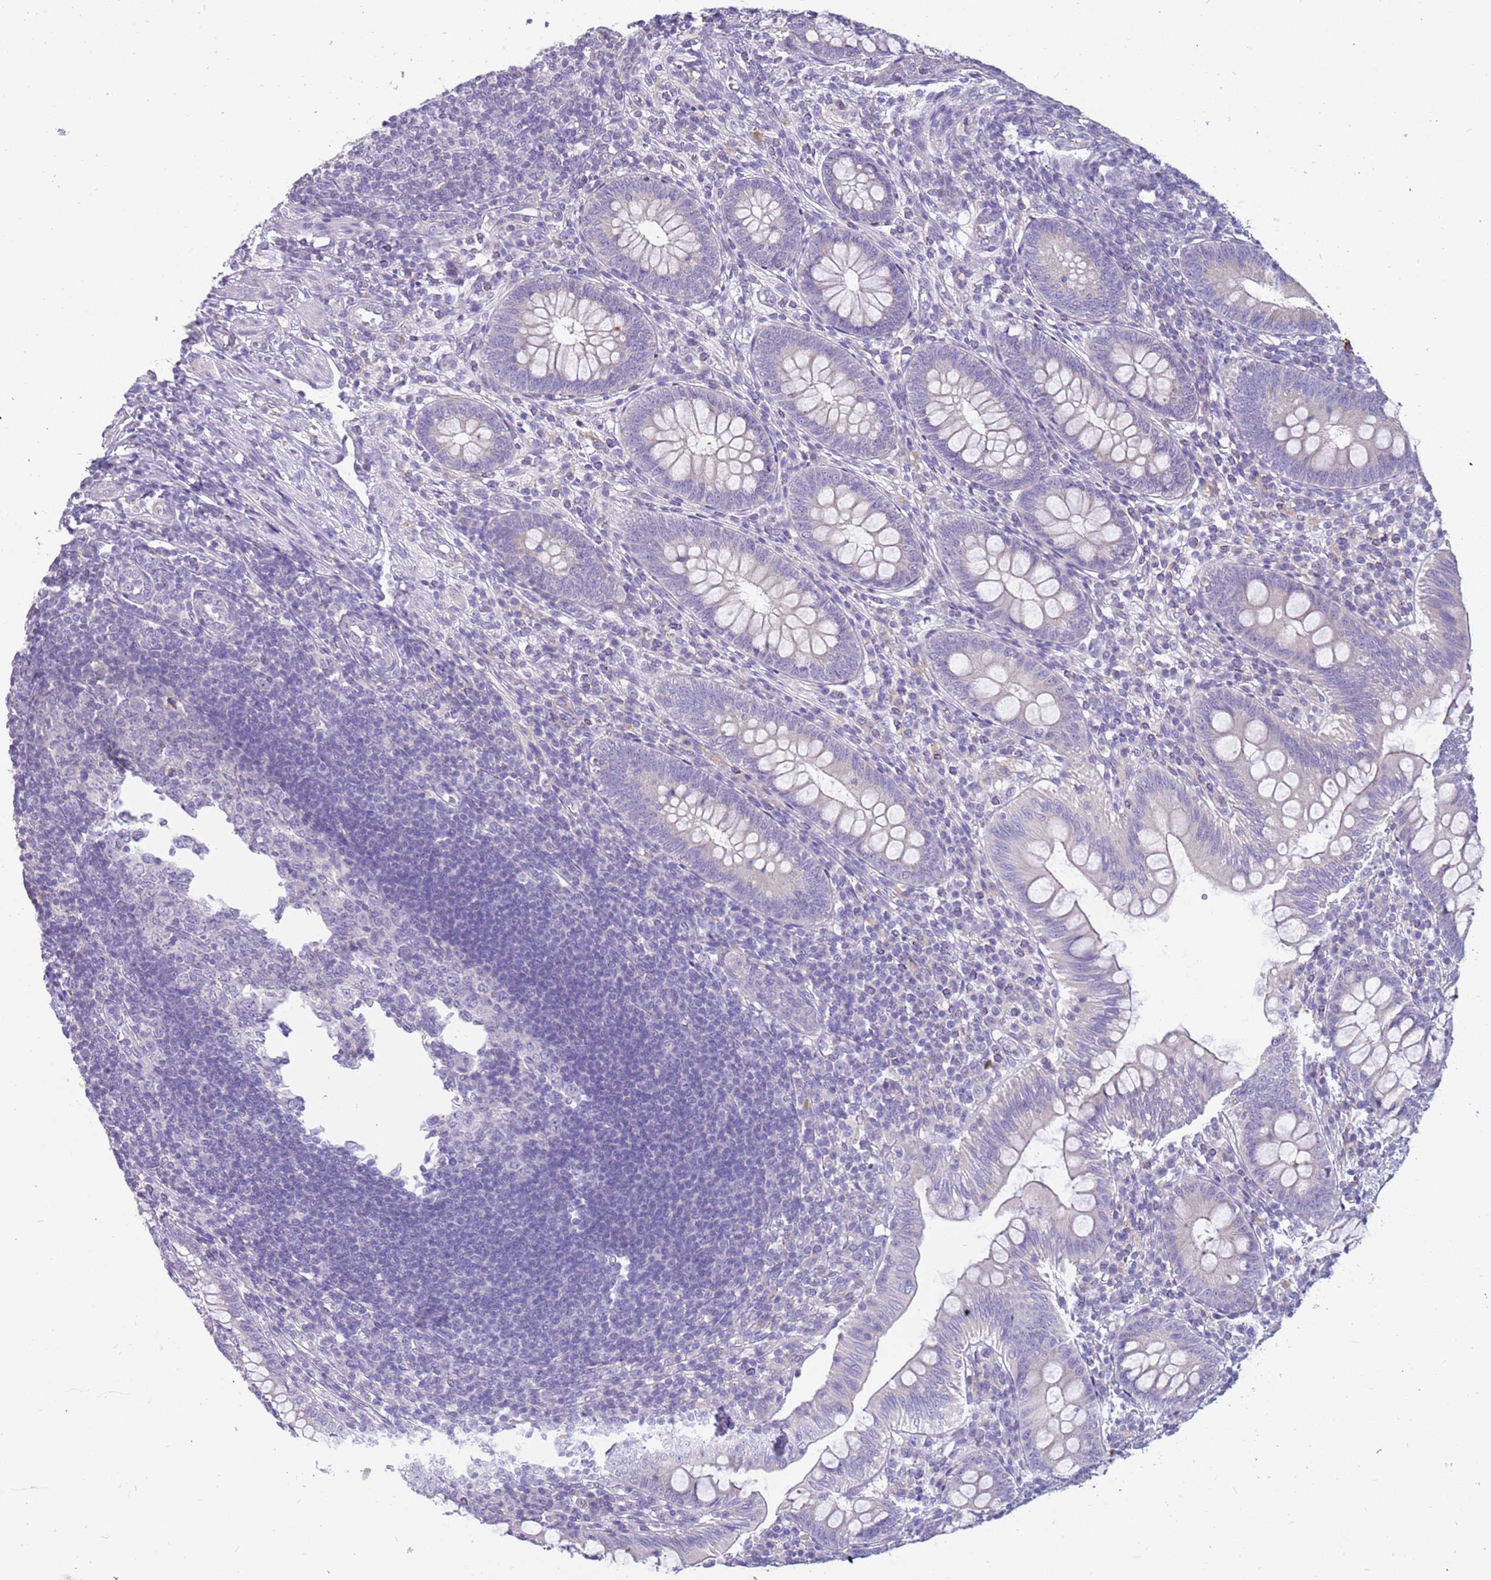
{"staining": {"intensity": "negative", "quantity": "none", "location": "none"}, "tissue": "appendix", "cell_type": "Glandular cells", "image_type": "normal", "snomed": [{"axis": "morphology", "description": "Normal tissue, NOS"}, {"axis": "topography", "description": "Appendix"}], "caption": "This is a image of immunohistochemistry (IHC) staining of normal appendix, which shows no staining in glandular cells.", "gene": "RHCG", "patient": {"sex": "male", "age": 14}}